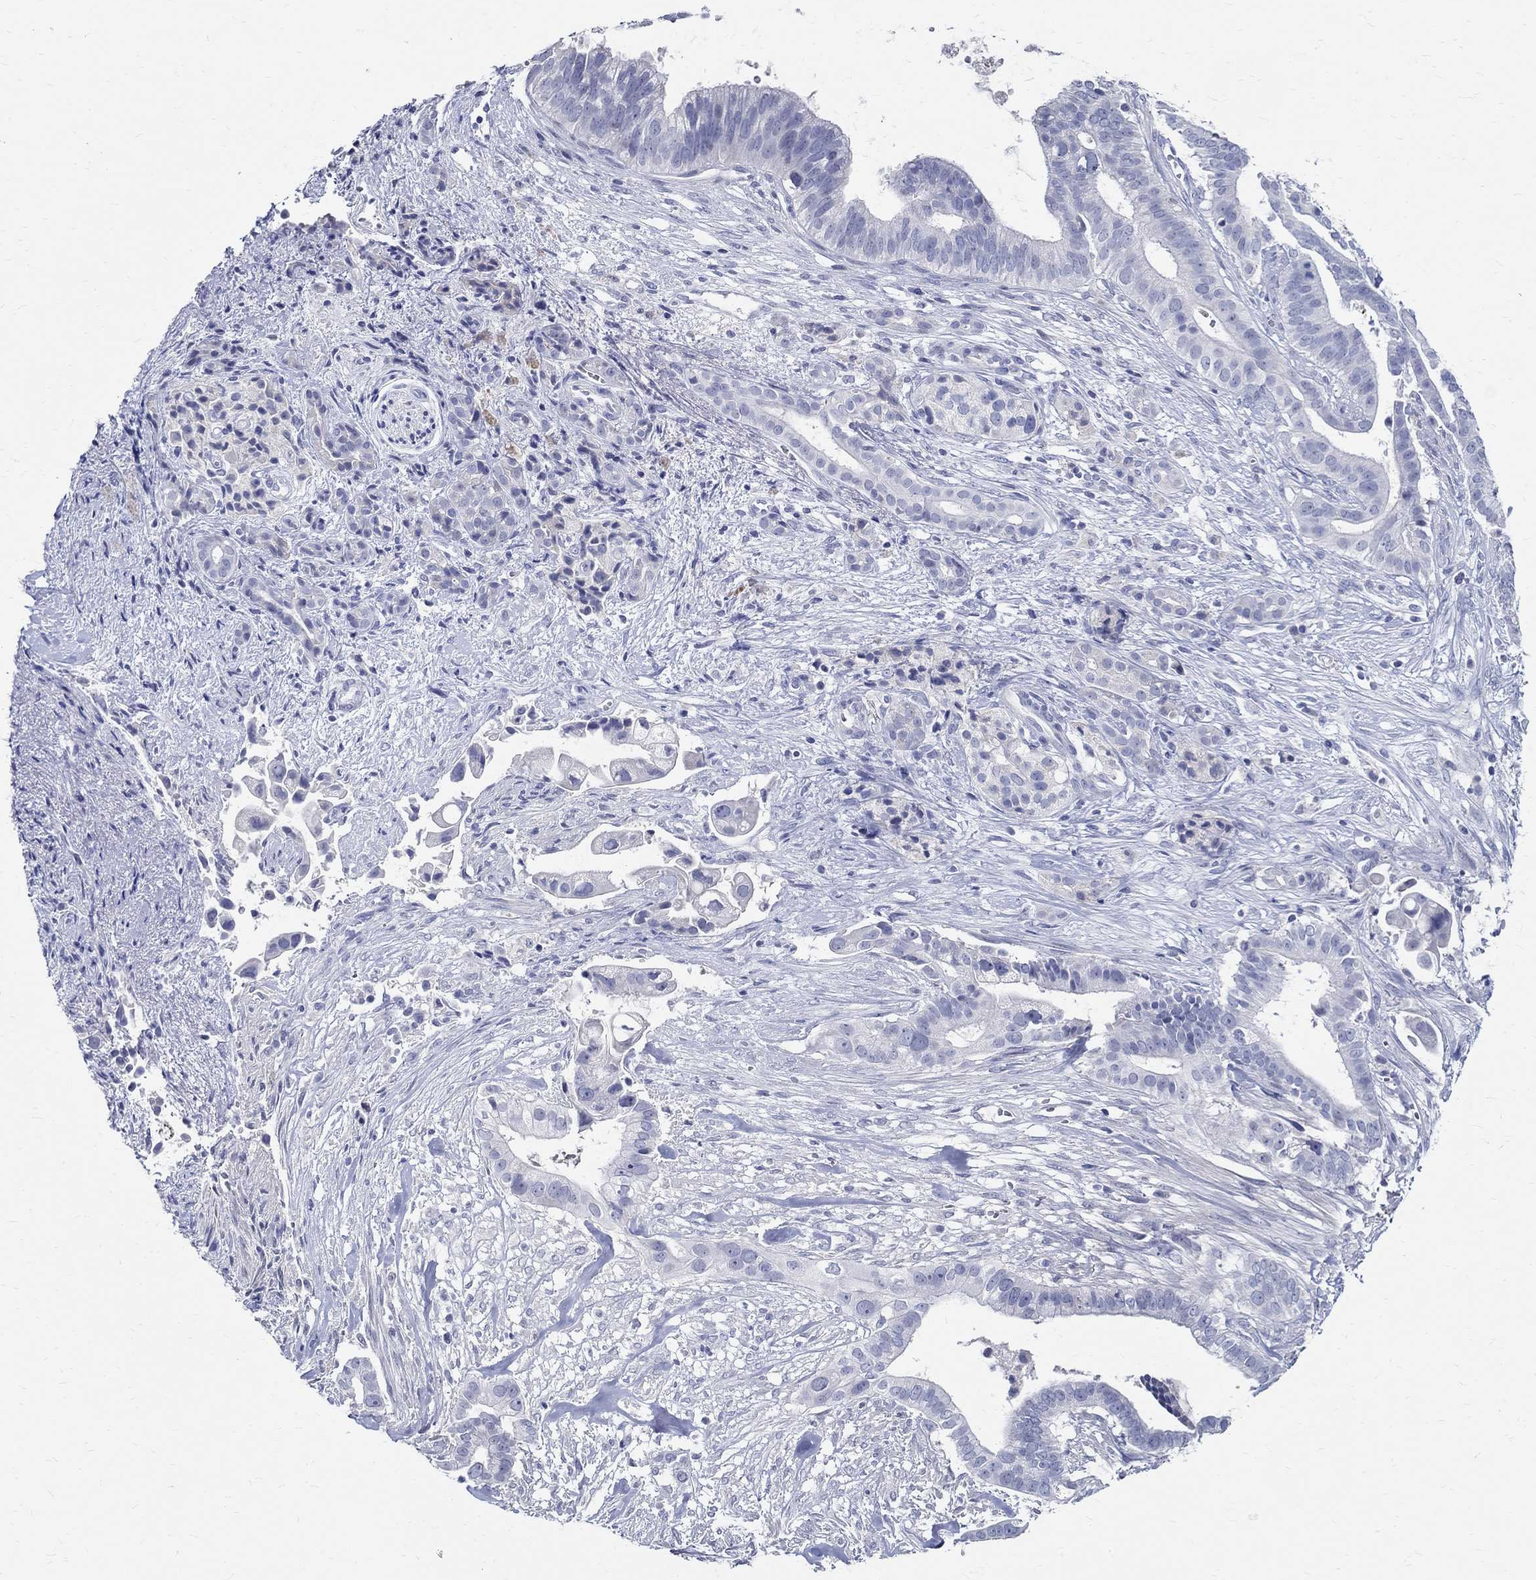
{"staining": {"intensity": "negative", "quantity": "none", "location": "none"}, "tissue": "pancreatic cancer", "cell_type": "Tumor cells", "image_type": "cancer", "snomed": [{"axis": "morphology", "description": "Adenocarcinoma, NOS"}, {"axis": "topography", "description": "Pancreas"}], "caption": "There is no significant positivity in tumor cells of pancreatic adenocarcinoma. (Brightfield microscopy of DAB (3,3'-diaminobenzidine) IHC at high magnification).", "gene": "CETN1", "patient": {"sex": "male", "age": 61}}